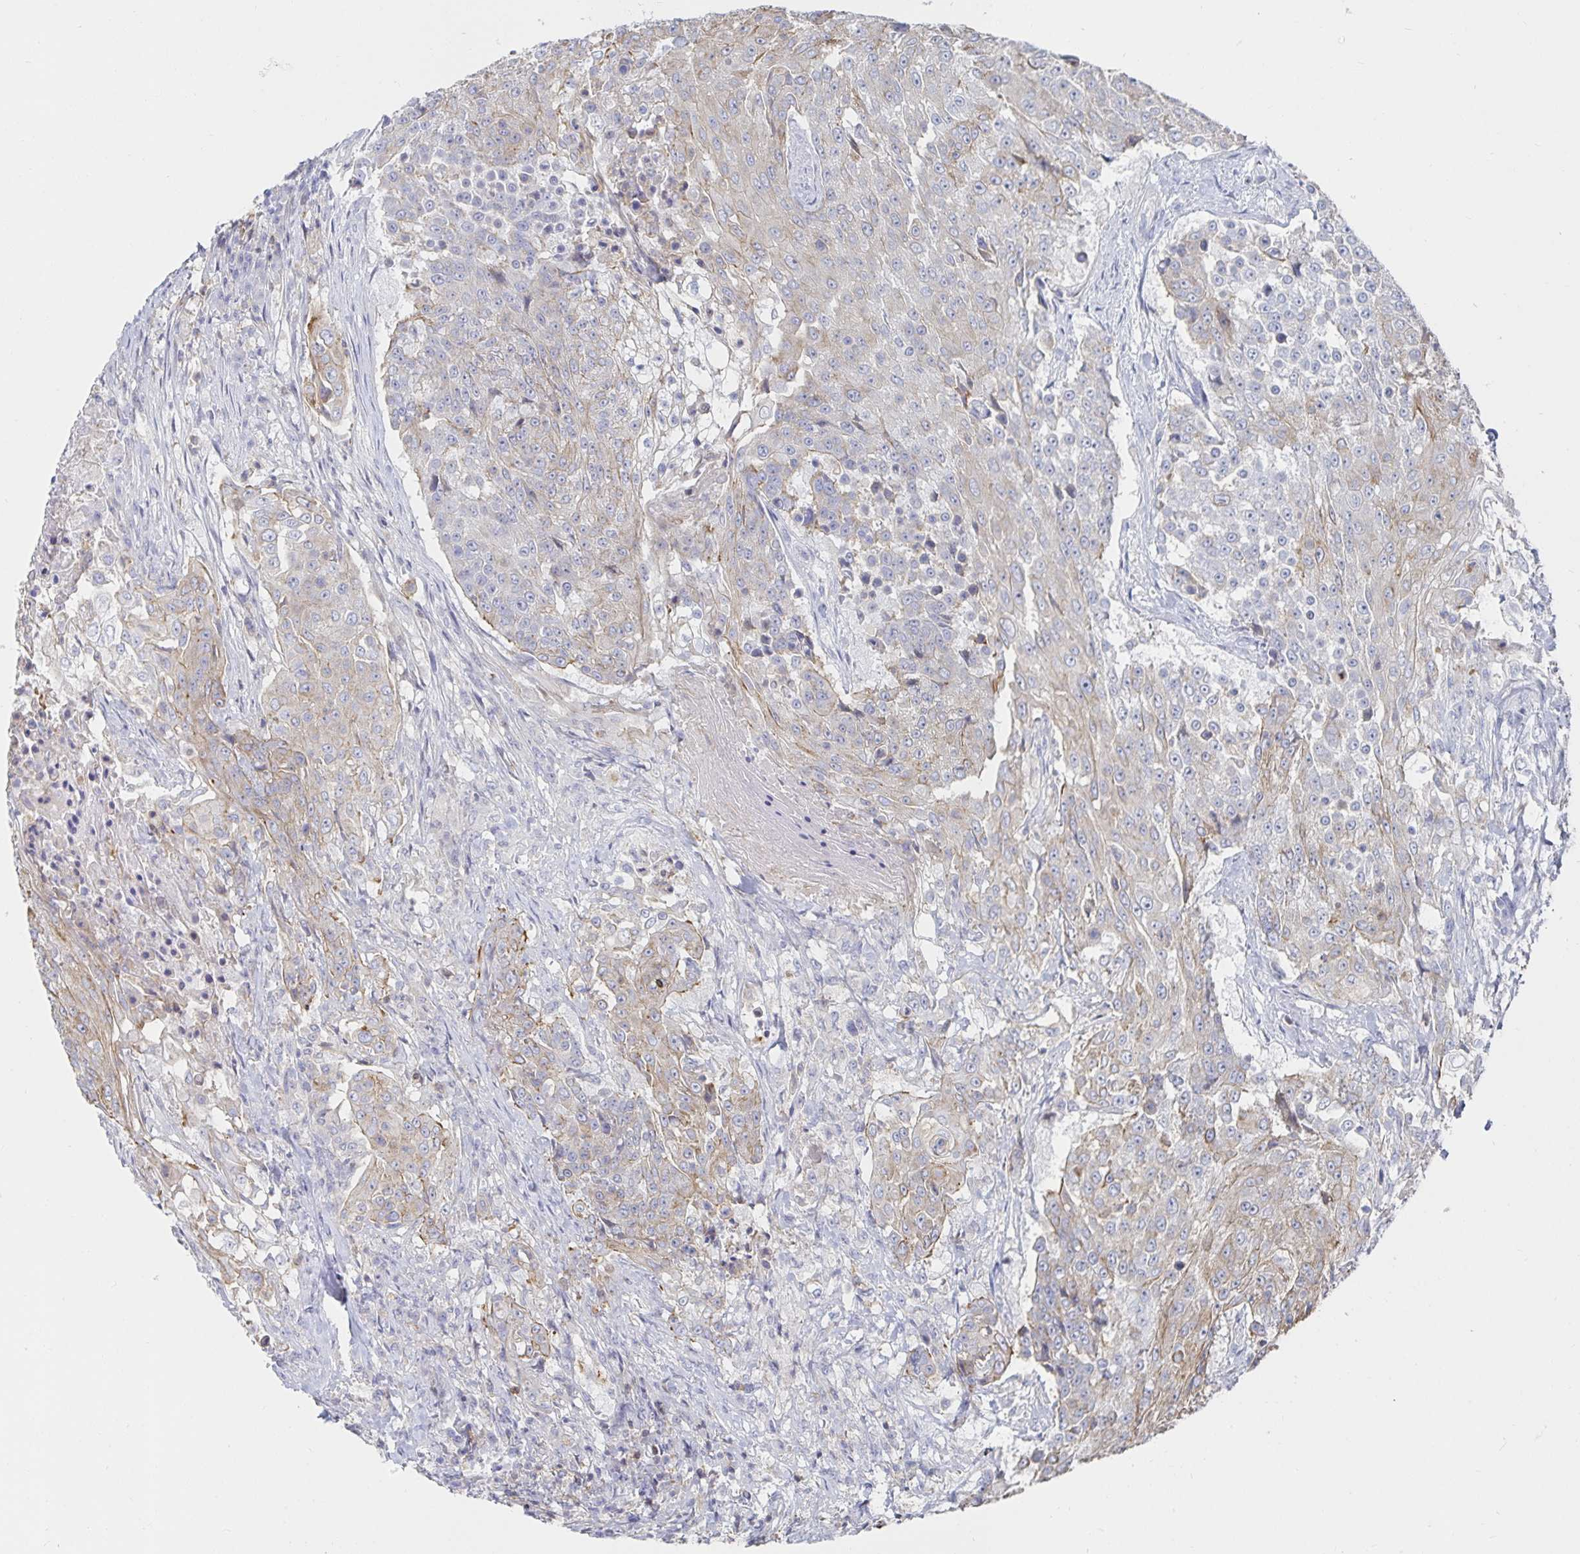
{"staining": {"intensity": "weak", "quantity": "25%-75%", "location": "cytoplasmic/membranous"}, "tissue": "urothelial cancer", "cell_type": "Tumor cells", "image_type": "cancer", "snomed": [{"axis": "morphology", "description": "Urothelial carcinoma, High grade"}, {"axis": "topography", "description": "Urinary bladder"}], "caption": "Human urothelial cancer stained with a brown dye displays weak cytoplasmic/membranous positive staining in about 25%-75% of tumor cells.", "gene": "PIK3CD", "patient": {"sex": "female", "age": 63}}